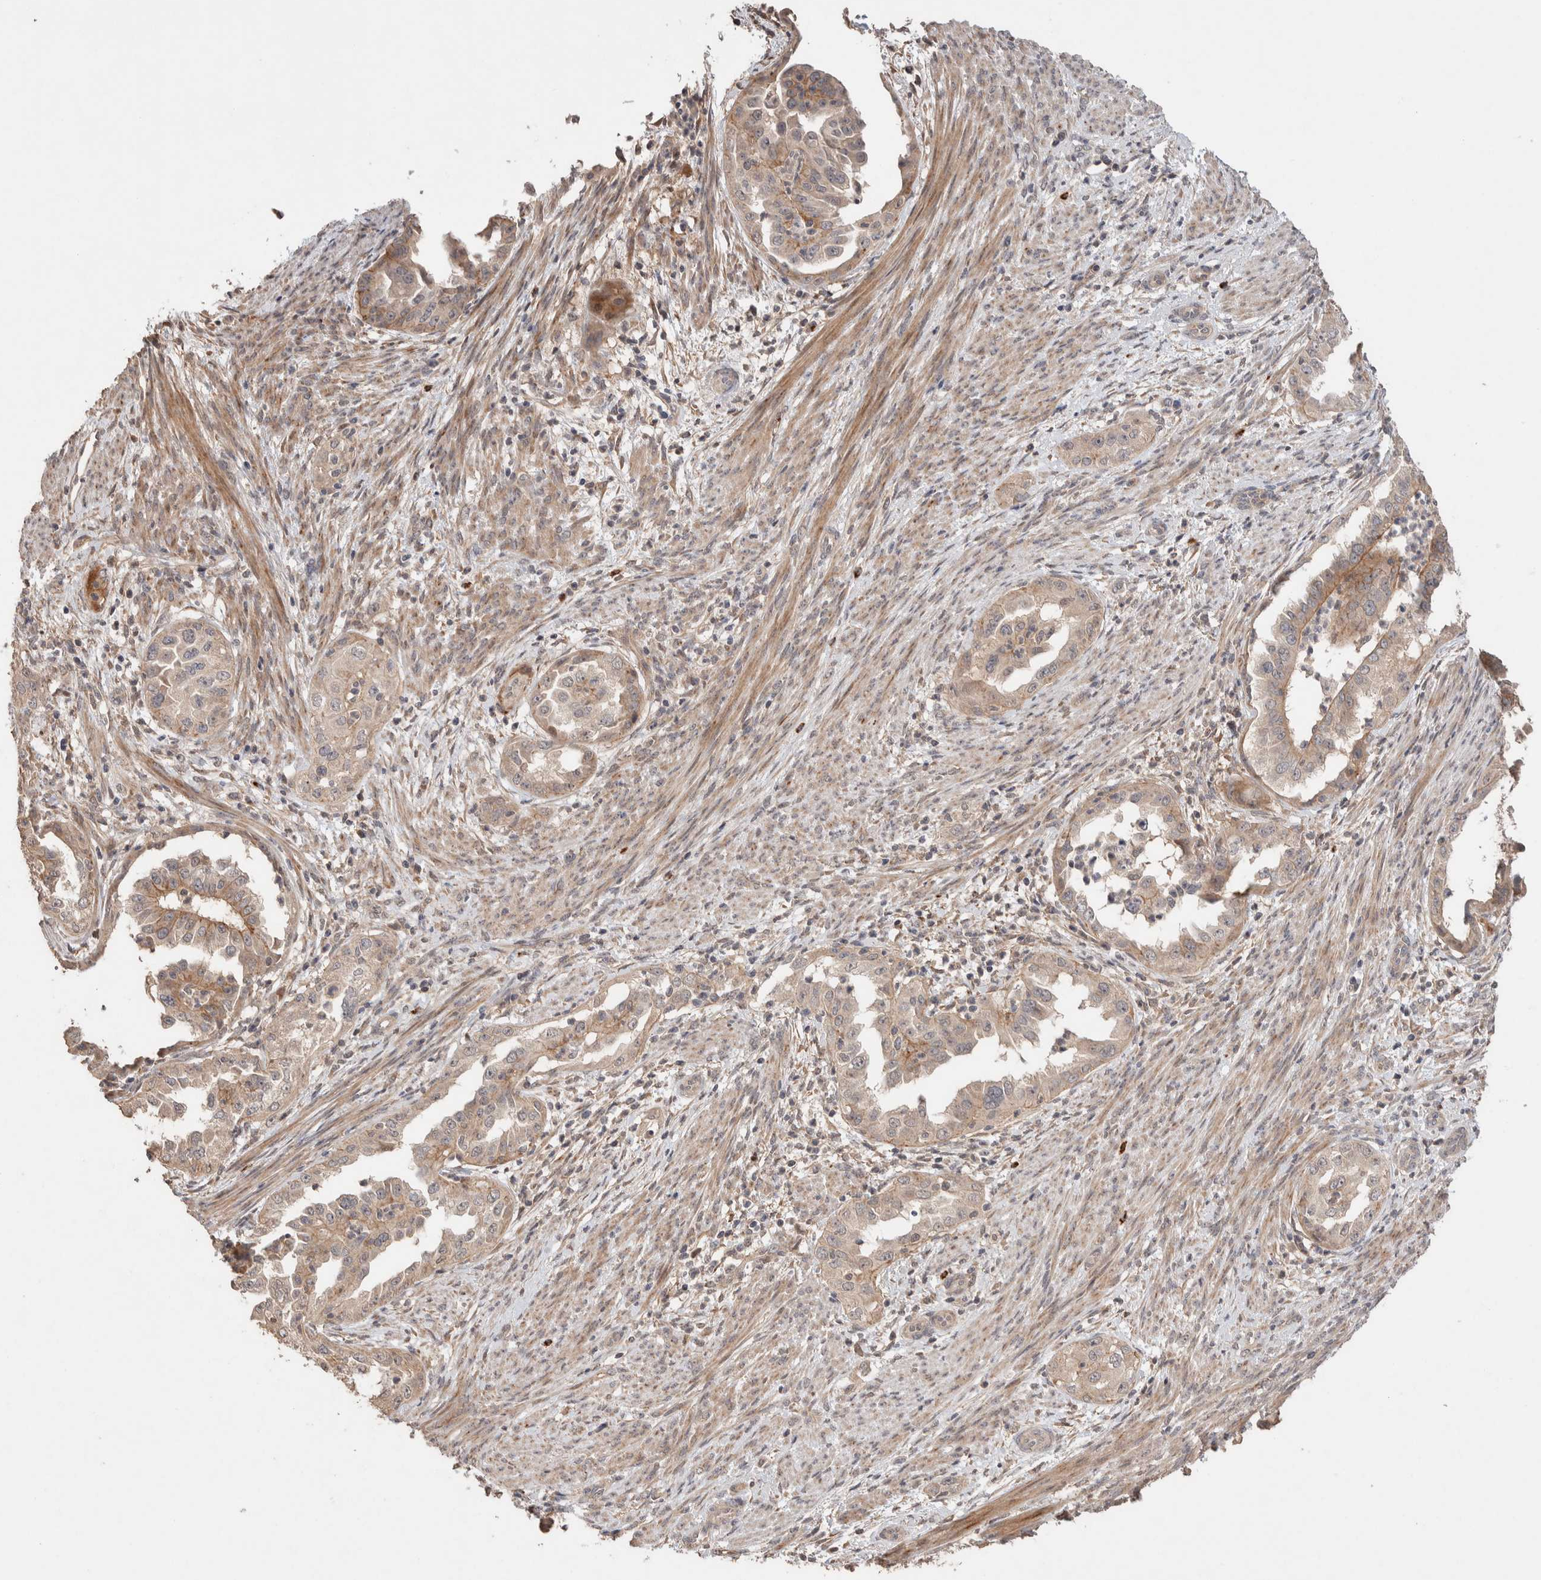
{"staining": {"intensity": "weak", "quantity": ">75%", "location": "cytoplasmic/membranous"}, "tissue": "endometrial cancer", "cell_type": "Tumor cells", "image_type": "cancer", "snomed": [{"axis": "morphology", "description": "Adenocarcinoma, NOS"}, {"axis": "topography", "description": "Endometrium"}], "caption": "About >75% of tumor cells in endometrial cancer (adenocarcinoma) show weak cytoplasmic/membranous protein expression as visualized by brown immunohistochemical staining.", "gene": "CASK", "patient": {"sex": "female", "age": 85}}